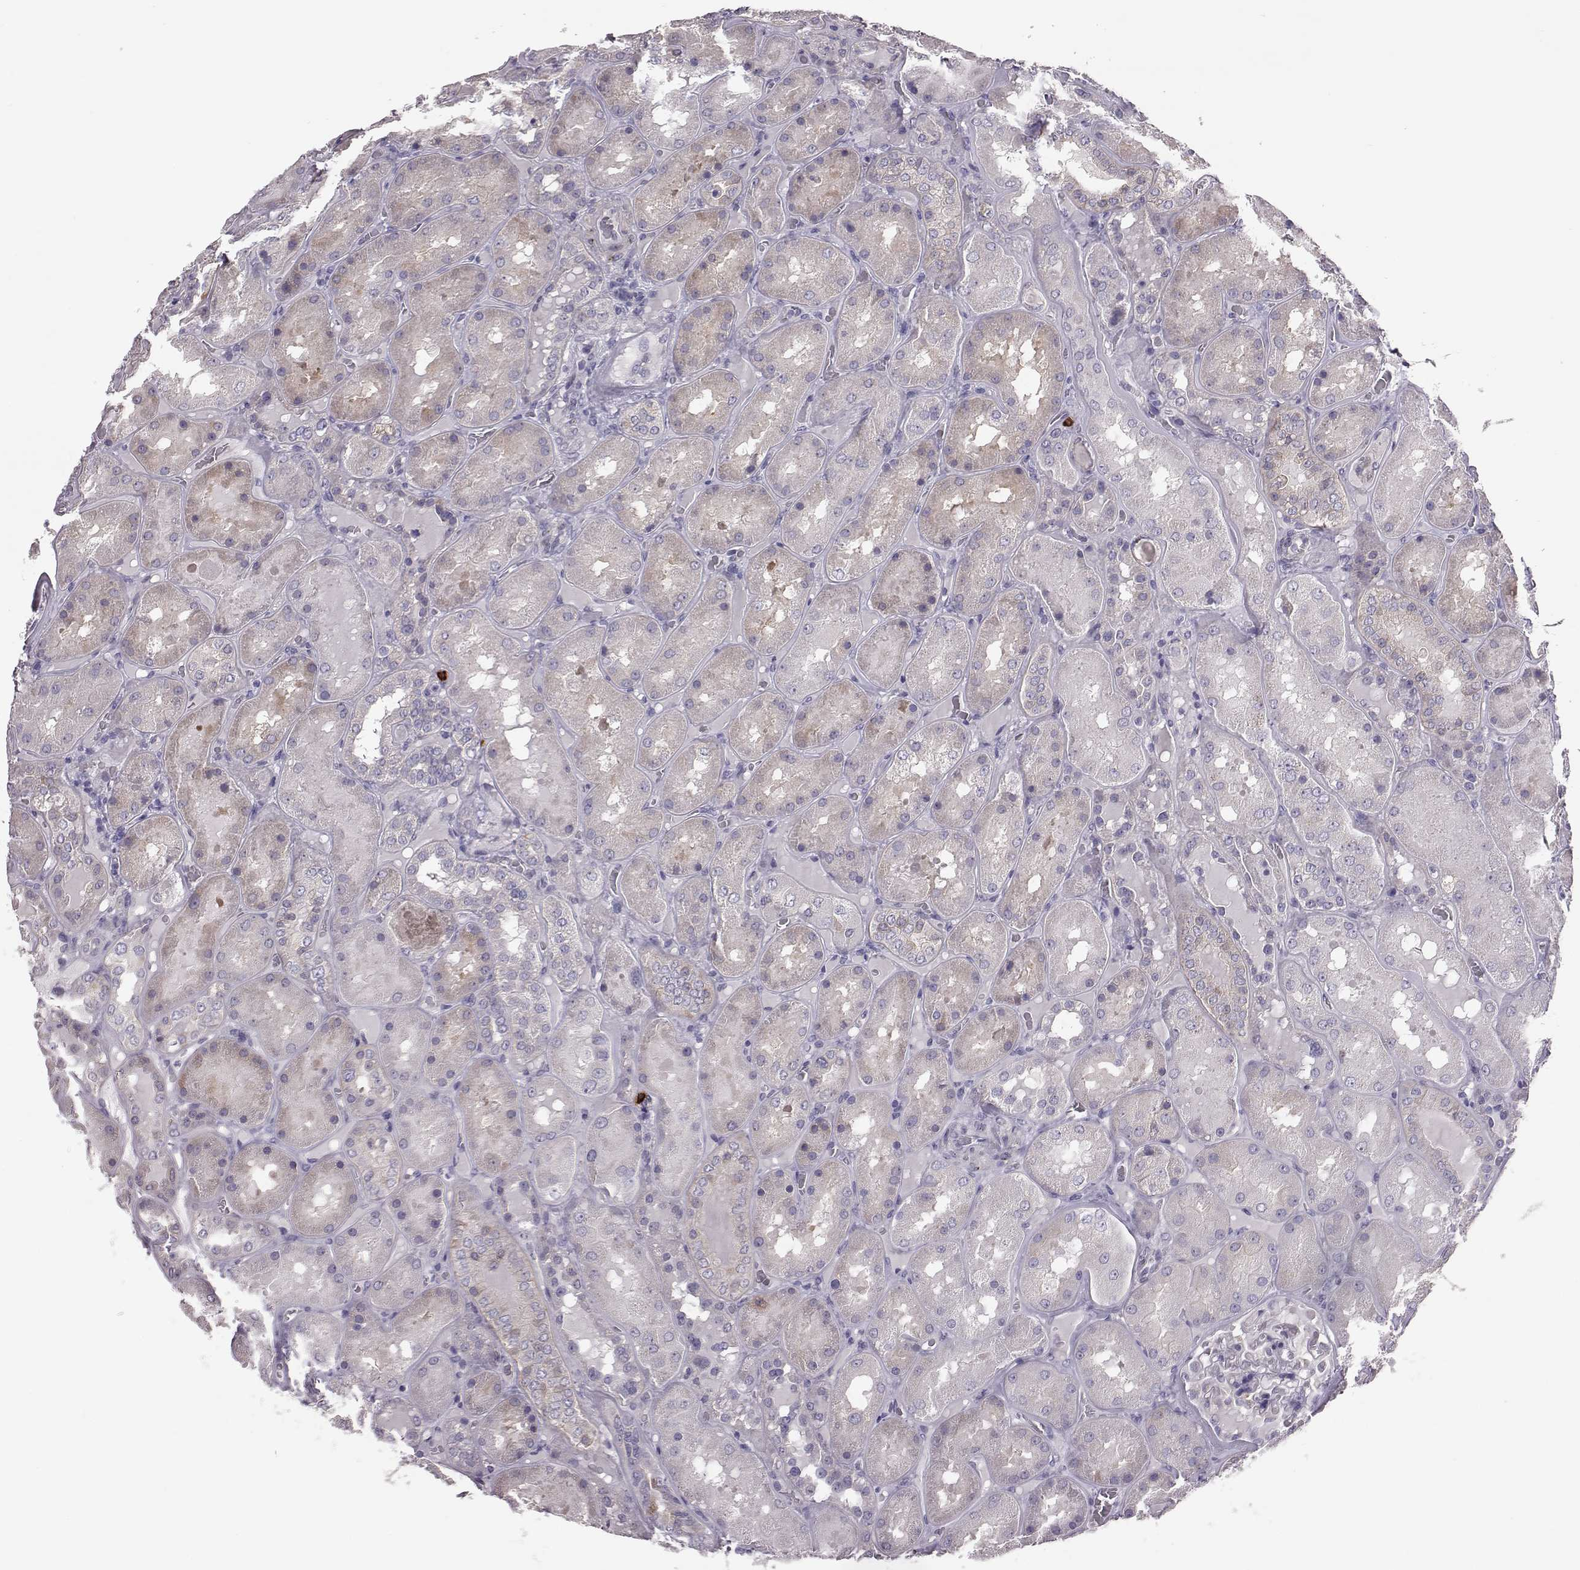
{"staining": {"intensity": "negative", "quantity": "none", "location": "none"}, "tissue": "kidney", "cell_type": "Cells in glomeruli", "image_type": "normal", "snomed": [{"axis": "morphology", "description": "Normal tissue, NOS"}, {"axis": "topography", "description": "Kidney"}], "caption": "An immunohistochemistry (IHC) micrograph of benign kidney is shown. There is no staining in cells in glomeruli of kidney. Brightfield microscopy of immunohistochemistry stained with DAB (3,3'-diaminobenzidine) (brown) and hematoxylin (blue), captured at high magnification.", "gene": "ADGRG5", "patient": {"sex": "male", "age": 73}}